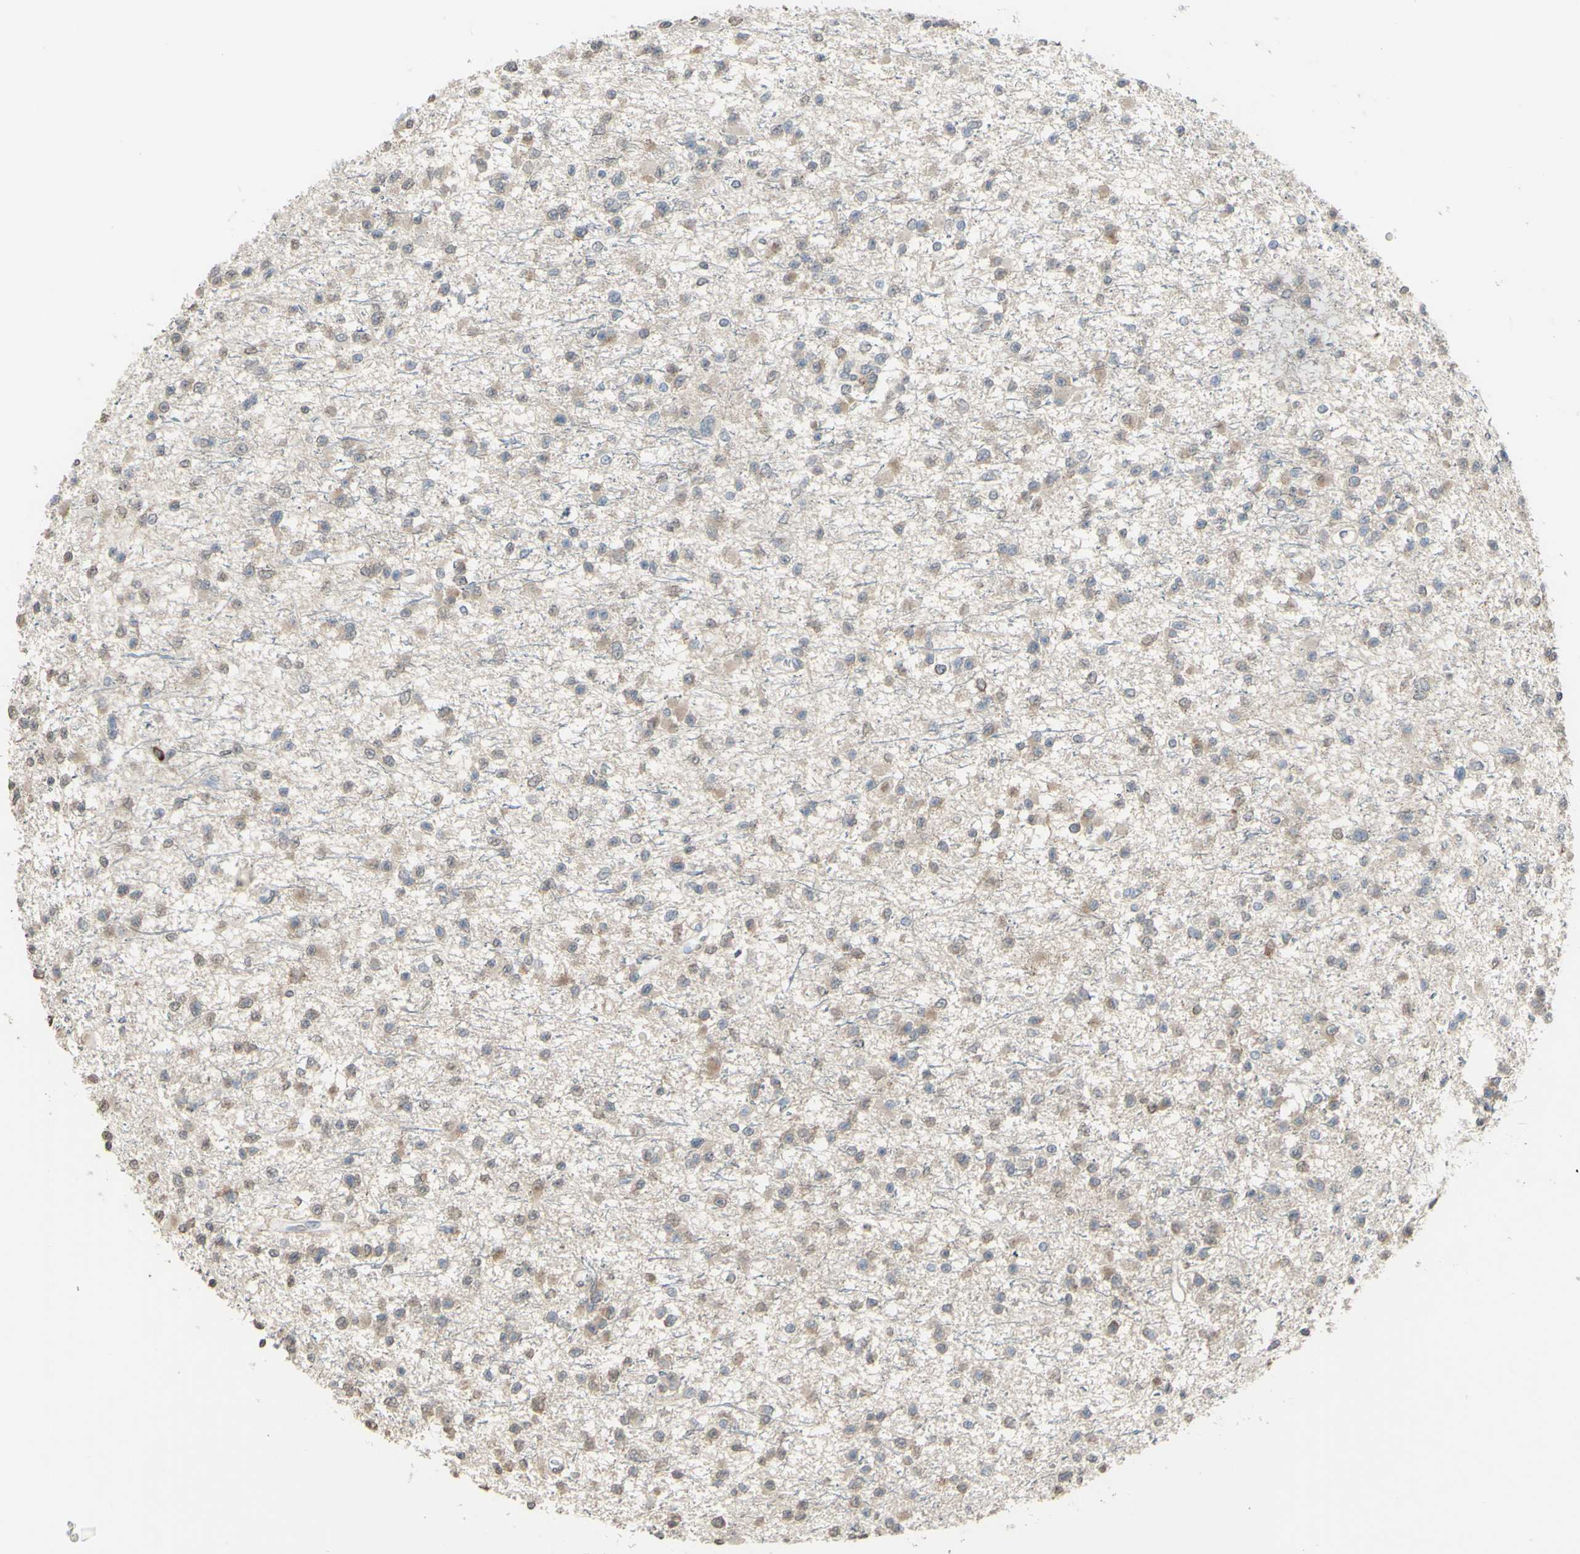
{"staining": {"intensity": "weak", "quantity": "25%-75%", "location": "cytoplasmic/membranous"}, "tissue": "glioma", "cell_type": "Tumor cells", "image_type": "cancer", "snomed": [{"axis": "morphology", "description": "Glioma, malignant, Low grade"}, {"axis": "topography", "description": "Brain"}], "caption": "Malignant low-grade glioma was stained to show a protein in brown. There is low levels of weak cytoplasmic/membranous expression in about 25%-75% of tumor cells.", "gene": "PSTPIP1", "patient": {"sex": "female", "age": 22}}